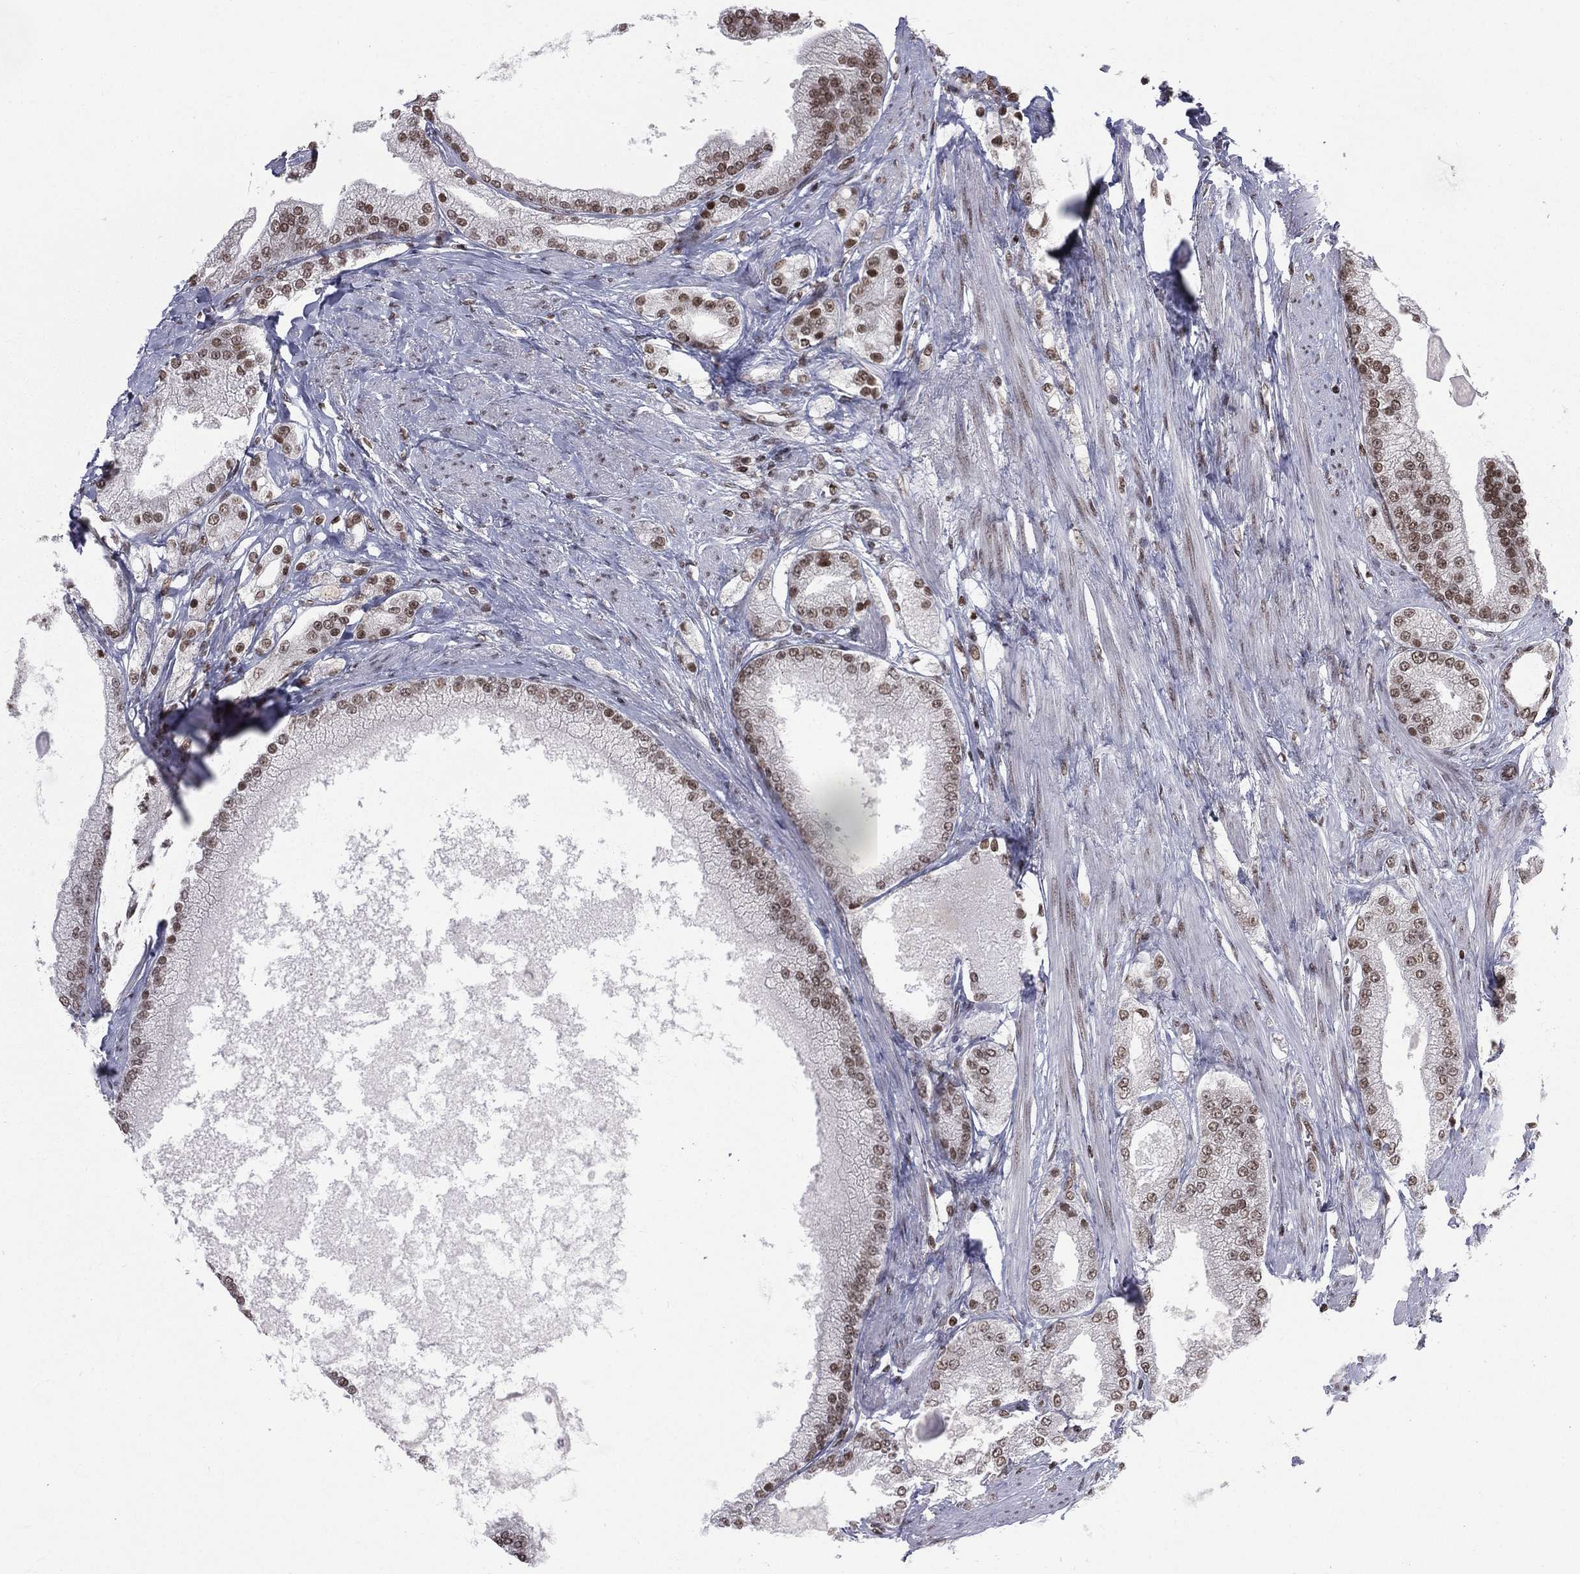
{"staining": {"intensity": "moderate", "quantity": ">75%", "location": "nuclear"}, "tissue": "prostate cancer", "cell_type": "Tumor cells", "image_type": "cancer", "snomed": [{"axis": "morphology", "description": "Adenocarcinoma, NOS"}, {"axis": "topography", "description": "Prostate and seminal vesicle, NOS"}, {"axis": "topography", "description": "Prostate"}], "caption": "IHC histopathology image of human prostate cancer stained for a protein (brown), which exhibits medium levels of moderate nuclear staining in approximately >75% of tumor cells.", "gene": "RFX7", "patient": {"sex": "male", "age": 67}}